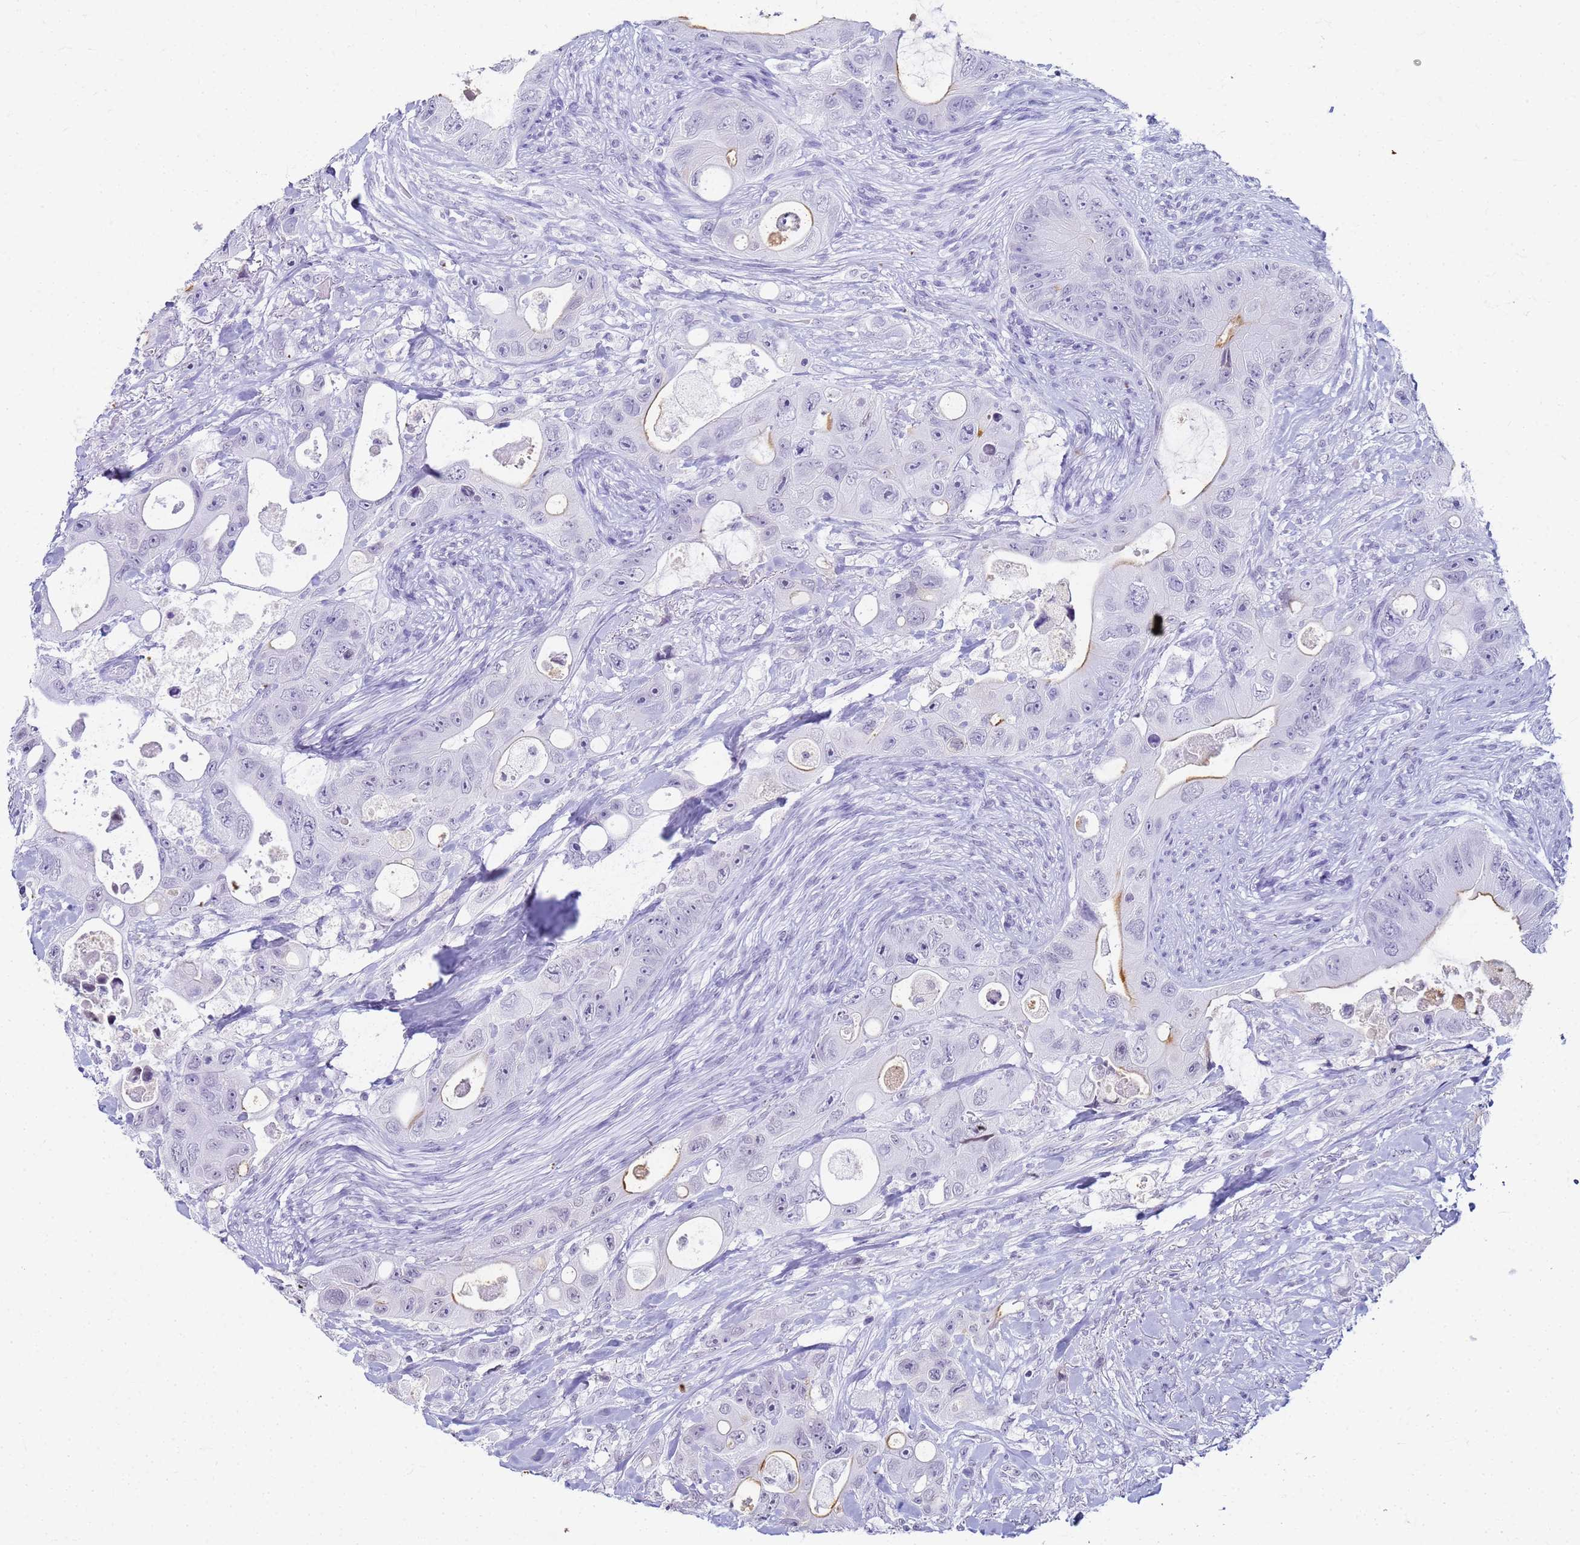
{"staining": {"intensity": "moderate", "quantity": "<25%", "location": "cytoplasmic/membranous"}, "tissue": "colorectal cancer", "cell_type": "Tumor cells", "image_type": "cancer", "snomed": [{"axis": "morphology", "description": "Adenocarcinoma, NOS"}, {"axis": "topography", "description": "Colon"}], "caption": "Colorectal cancer tissue exhibits moderate cytoplasmic/membranous staining in approximately <25% of tumor cells, visualized by immunohistochemistry. Using DAB (brown) and hematoxylin (blue) stains, captured at high magnification using brightfield microscopy.", "gene": "SLC7A9", "patient": {"sex": "female", "age": 46}}